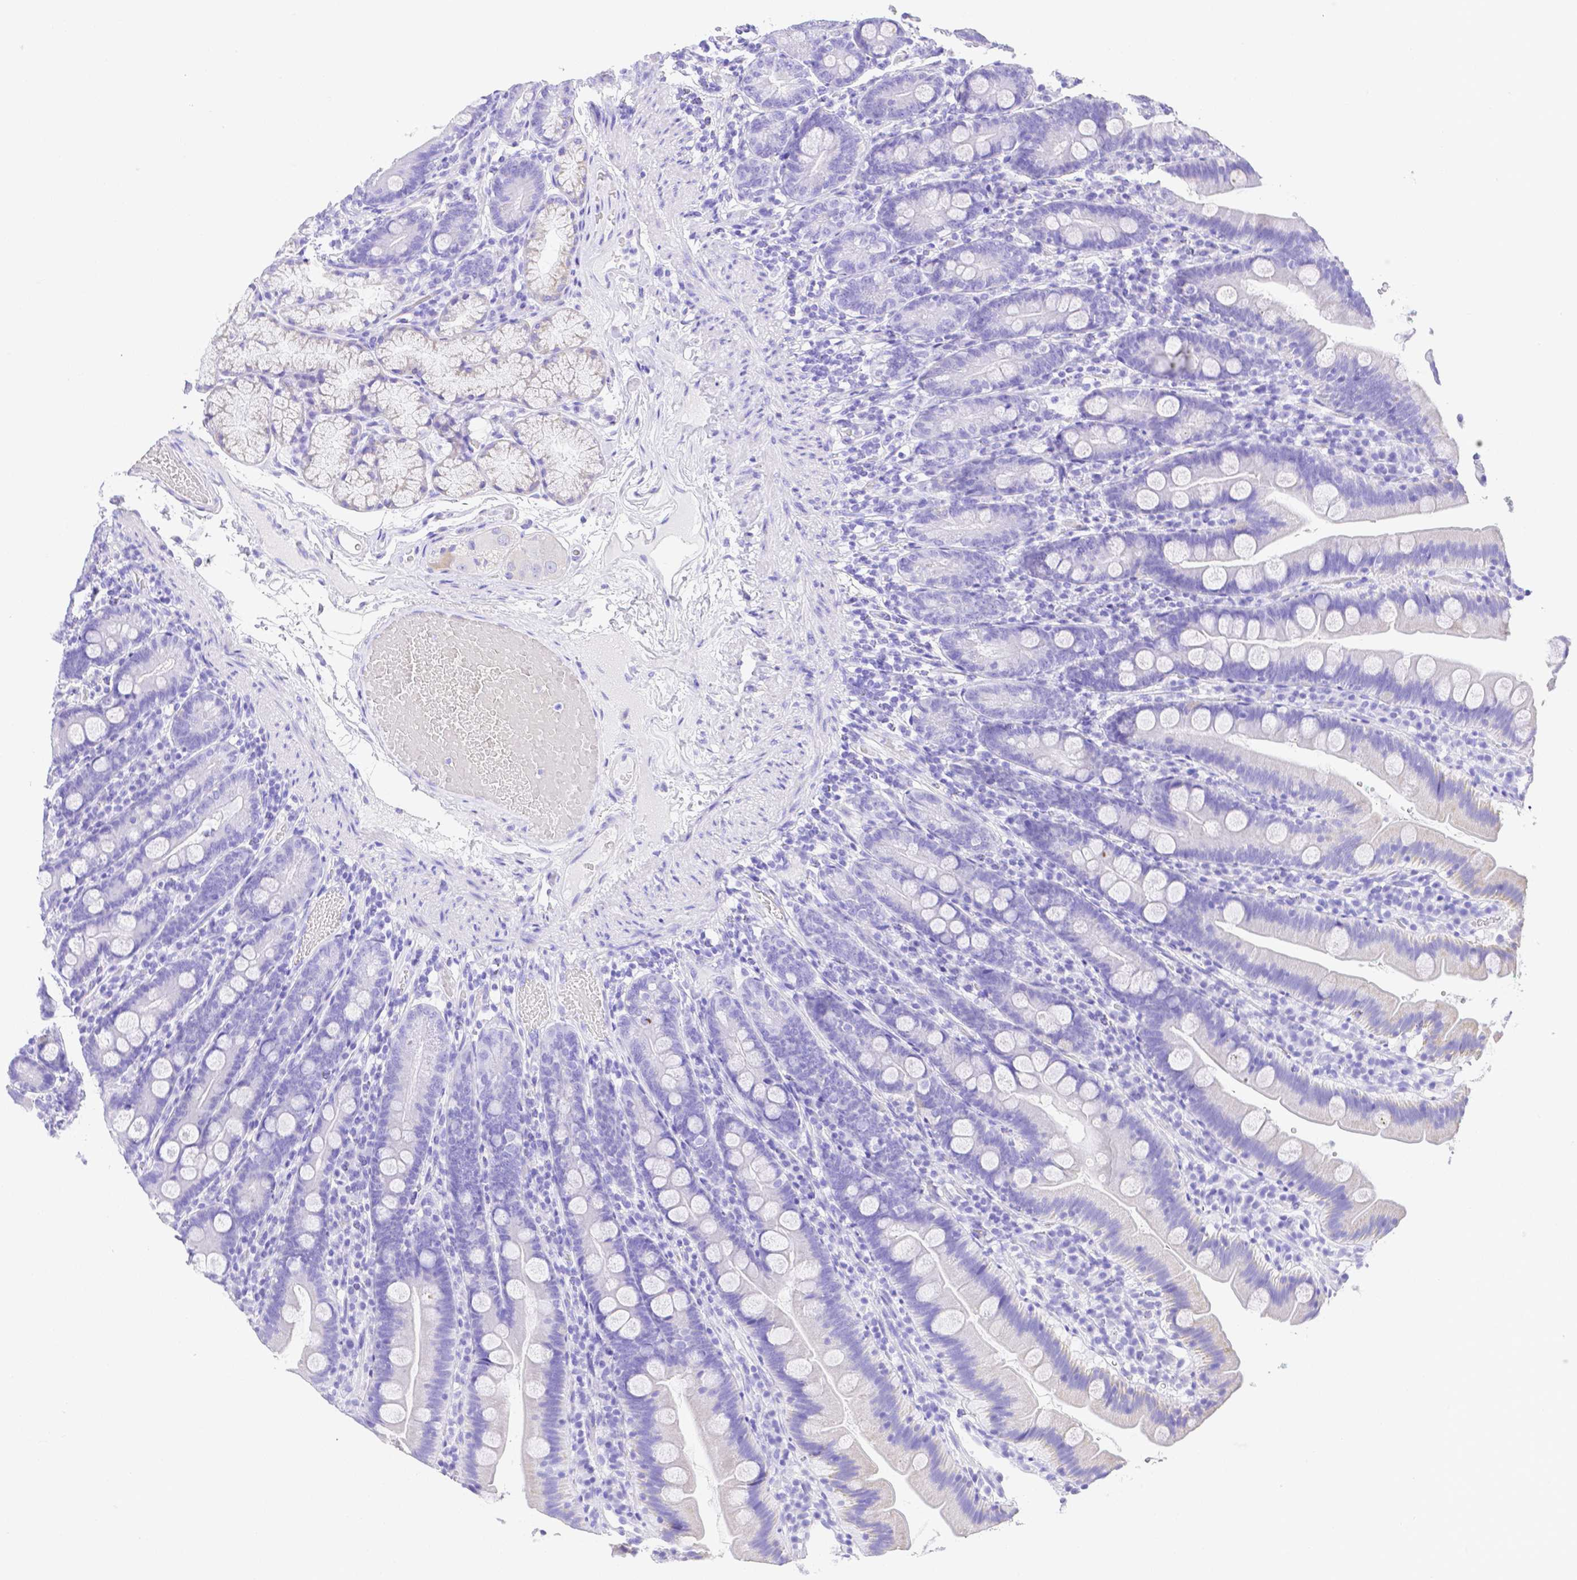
{"staining": {"intensity": "negative", "quantity": "none", "location": "none"}, "tissue": "duodenum", "cell_type": "Glandular cells", "image_type": "normal", "snomed": [{"axis": "morphology", "description": "Normal tissue, NOS"}, {"axis": "topography", "description": "Duodenum"}], "caption": "DAB (3,3'-diaminobenzidine) immunohistochemical staining of benign human duodenum displays no significant positivity in glandular cells.", "gene": "SMR3A", "patient": {"sex": "female", "age": 67}}